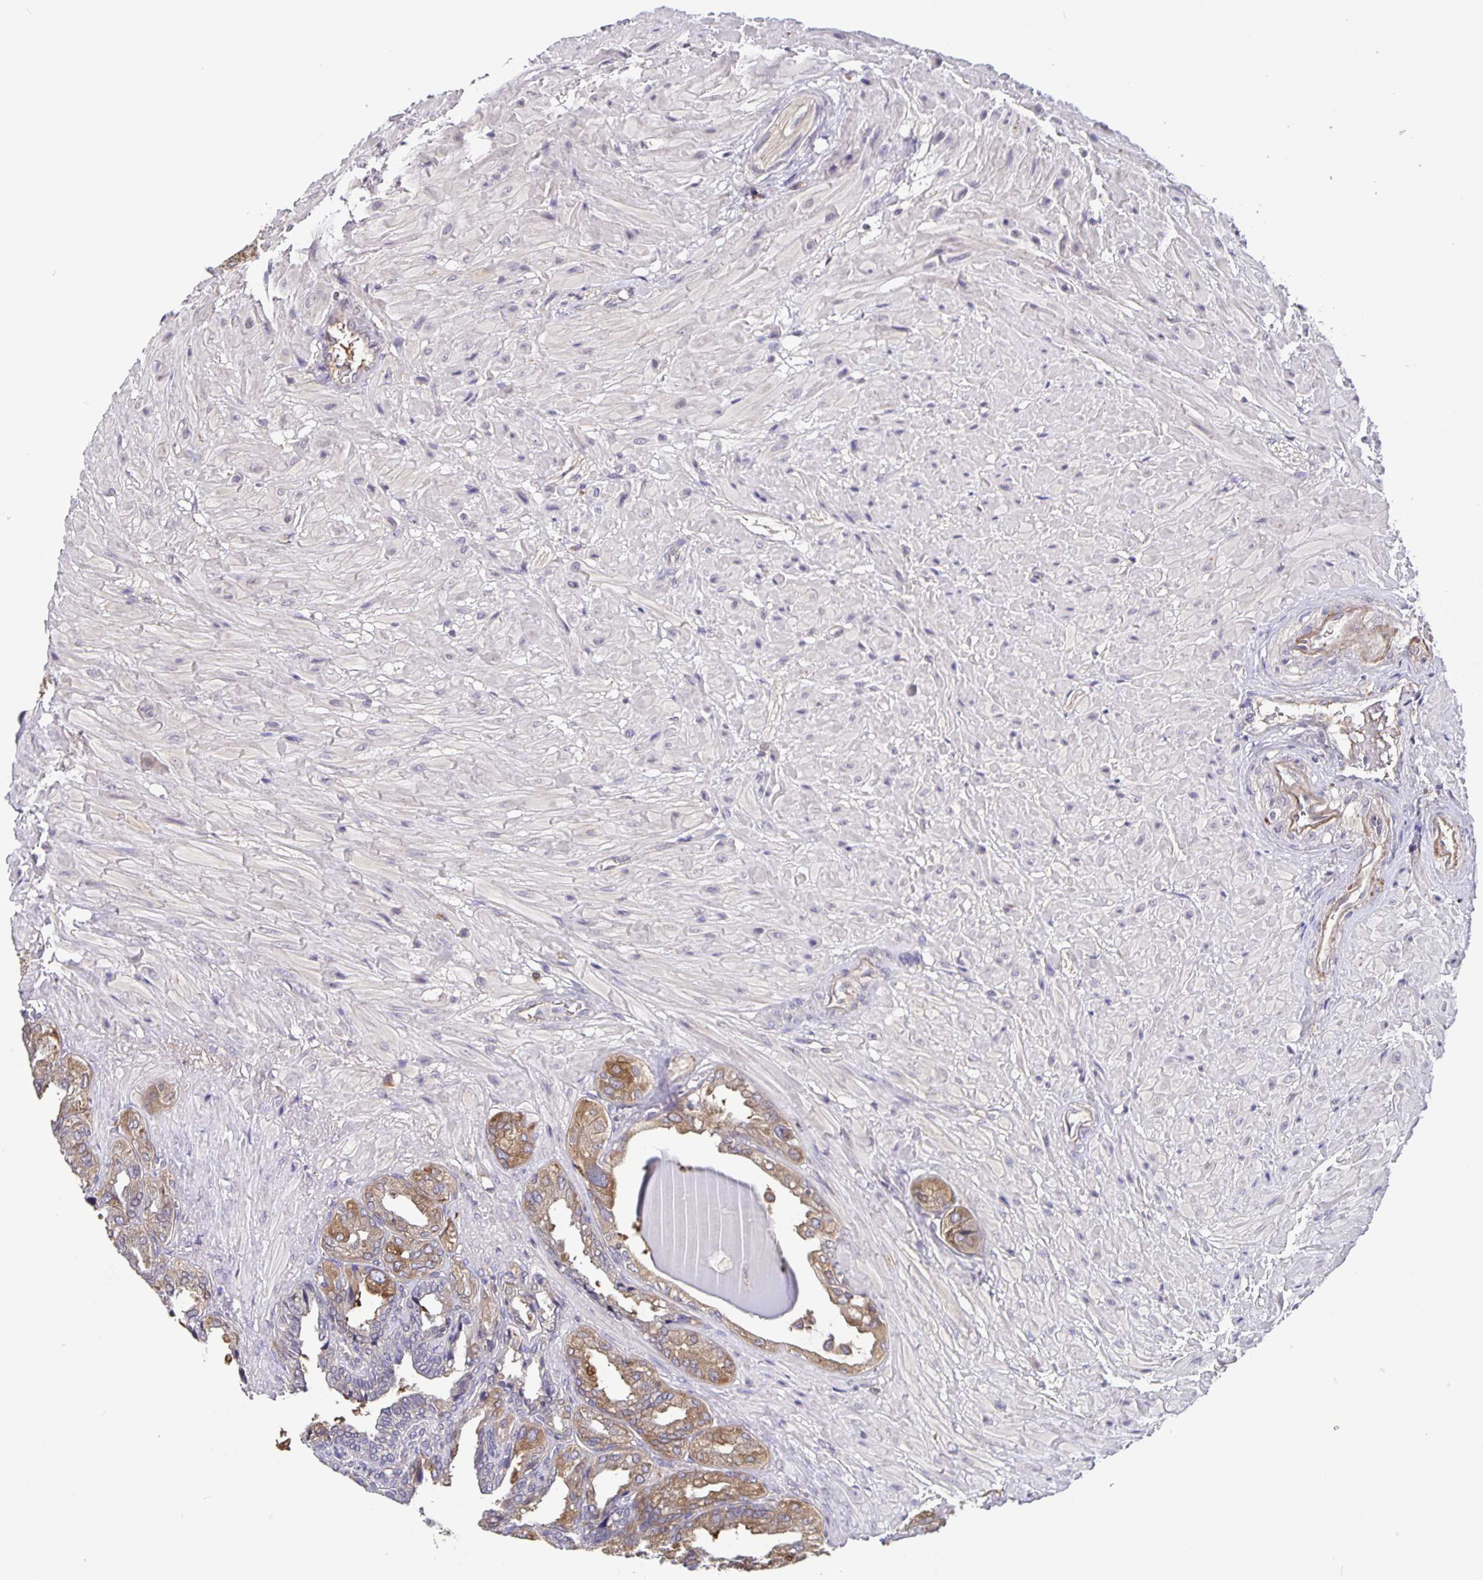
{"staining": {"intensity": "moderate", "quantity": "25%-75%", "location": "cytoplasmic/membranous"}, "tissue": "seminal vesicle", "cell_type": "Glandular cells", "image_type": "normal", "snomed": [{"axis": "morphology", "description": "Normal tissue, NOS"}, {"axis": "topography", "description": "Seminal veicle"}], "caption": "Moderate cytoplasmic/membranous staining is appreciated in approximately 25%-75% of glandular cells in benign seminal vesicle.", "gene": "FEM1C", "patient": {"sex": "male", "age": 55}}